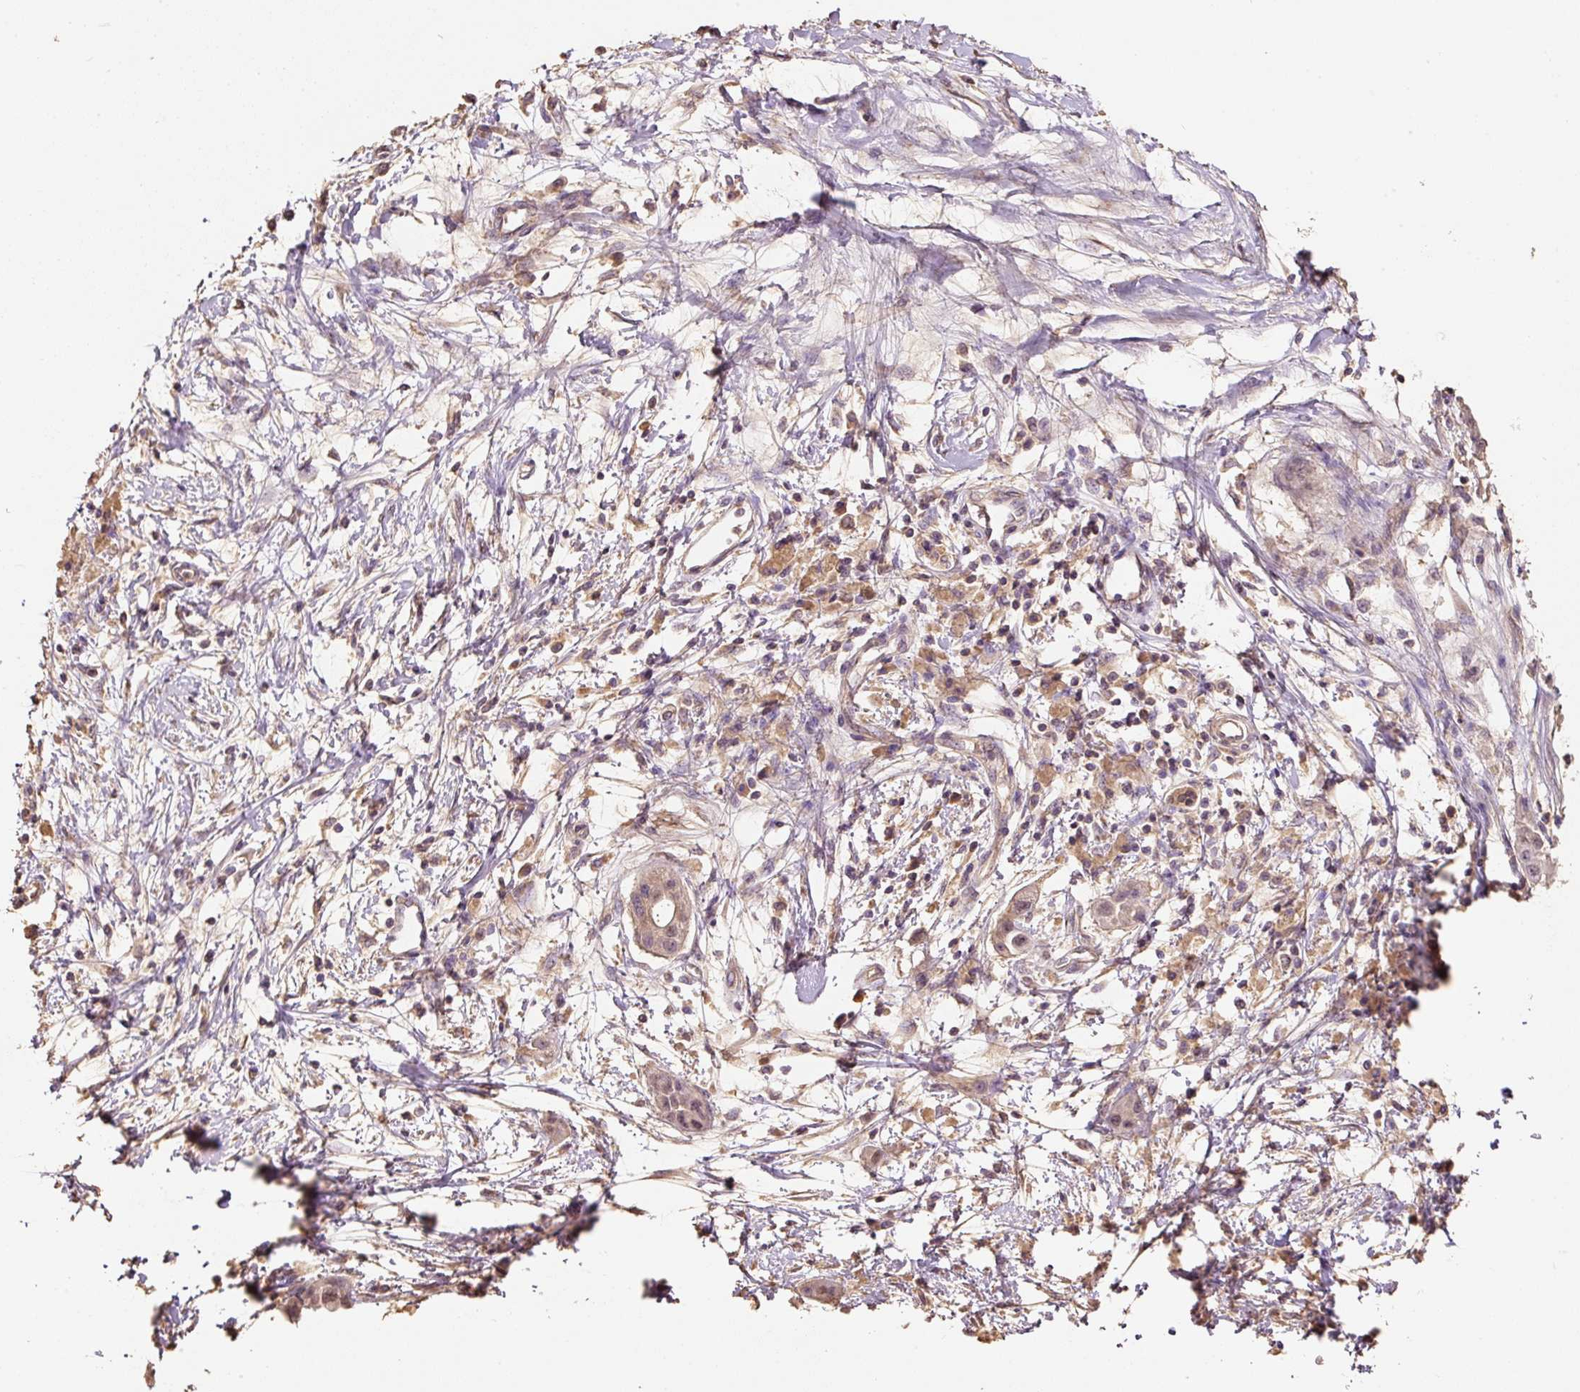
{"staining": {"intensity": "weak", "quantity": ">75%", "location": "cytoplasmic/membranous,nuclear"}, "tissue": "pancreatic cancer", "cell_type": "Tumor cells", "image_type": "cancer", "snomed": [{"axis": "morphology", "description": "Adenocarcinoma, NOS"}, {"axis": "topography", "description": "Pancreas"}], "caption": "Protein staining reveals weak cytoplasmic/membranous and nuclear staining in about >75% of tumor cells in adenocarcinoma (pancreatic). (IHC, brightfield microscopy, high magnification).", "gene": "HERC2", "patient": {"sex": "male", "age": 68}}